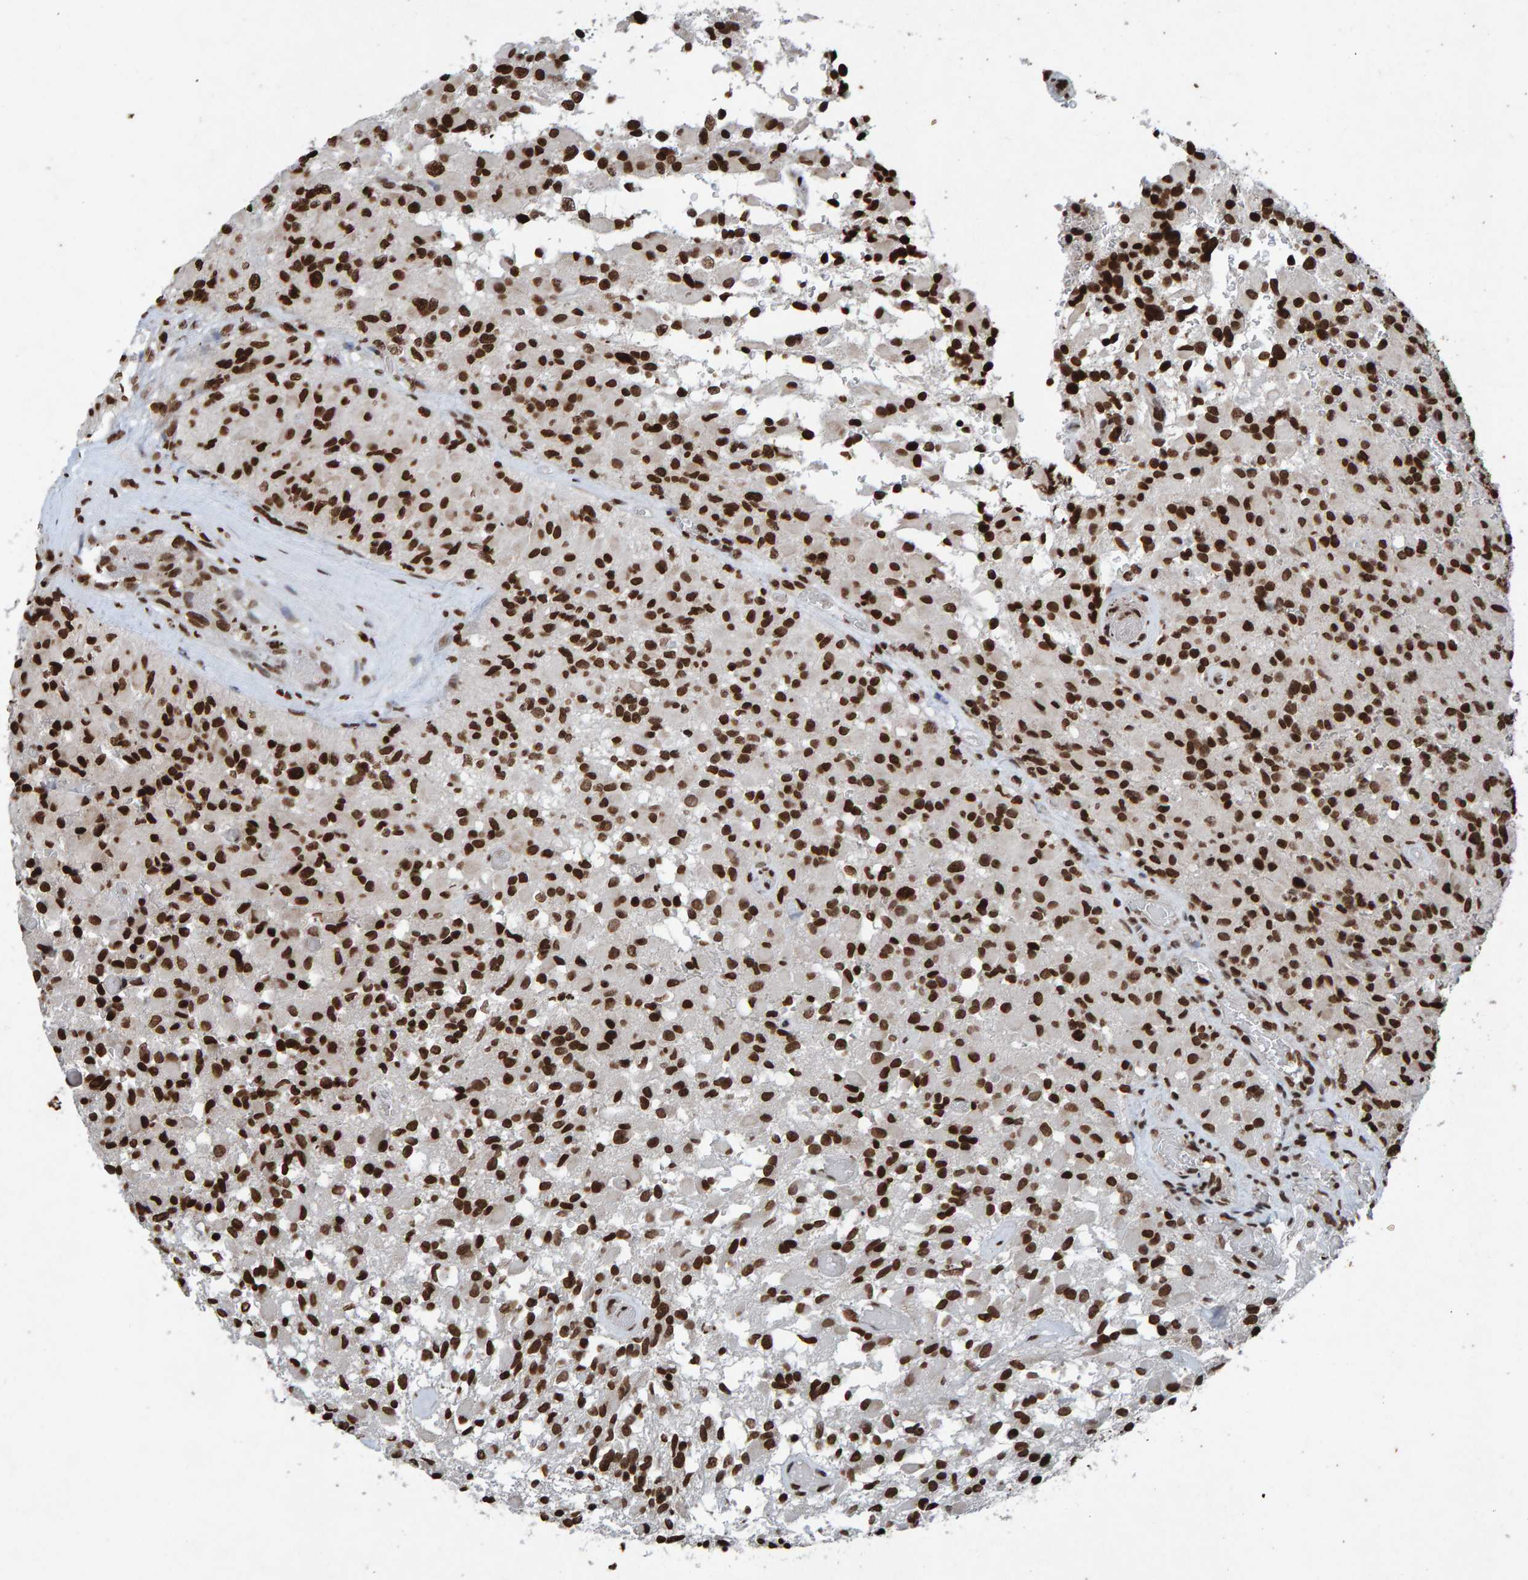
{"staining": {"intensity": "strong", "quantity": ">75%", "location": "nuclear"}, "tissue": "glioma", "cell_type": "Tumor cells", "image_type": "cancer", "snomed": [{"axis": "morphology", "description": "Glioma, malignant, High grade"}, {"axis": "topography", "description": "Brain"}], "caption": "Human malignant glioma (high-grade) stained with a protein marker displays strong staining in tumor cells.", "gene": "H2AZ1", "patient": {"sex": "male", "age": 71}}